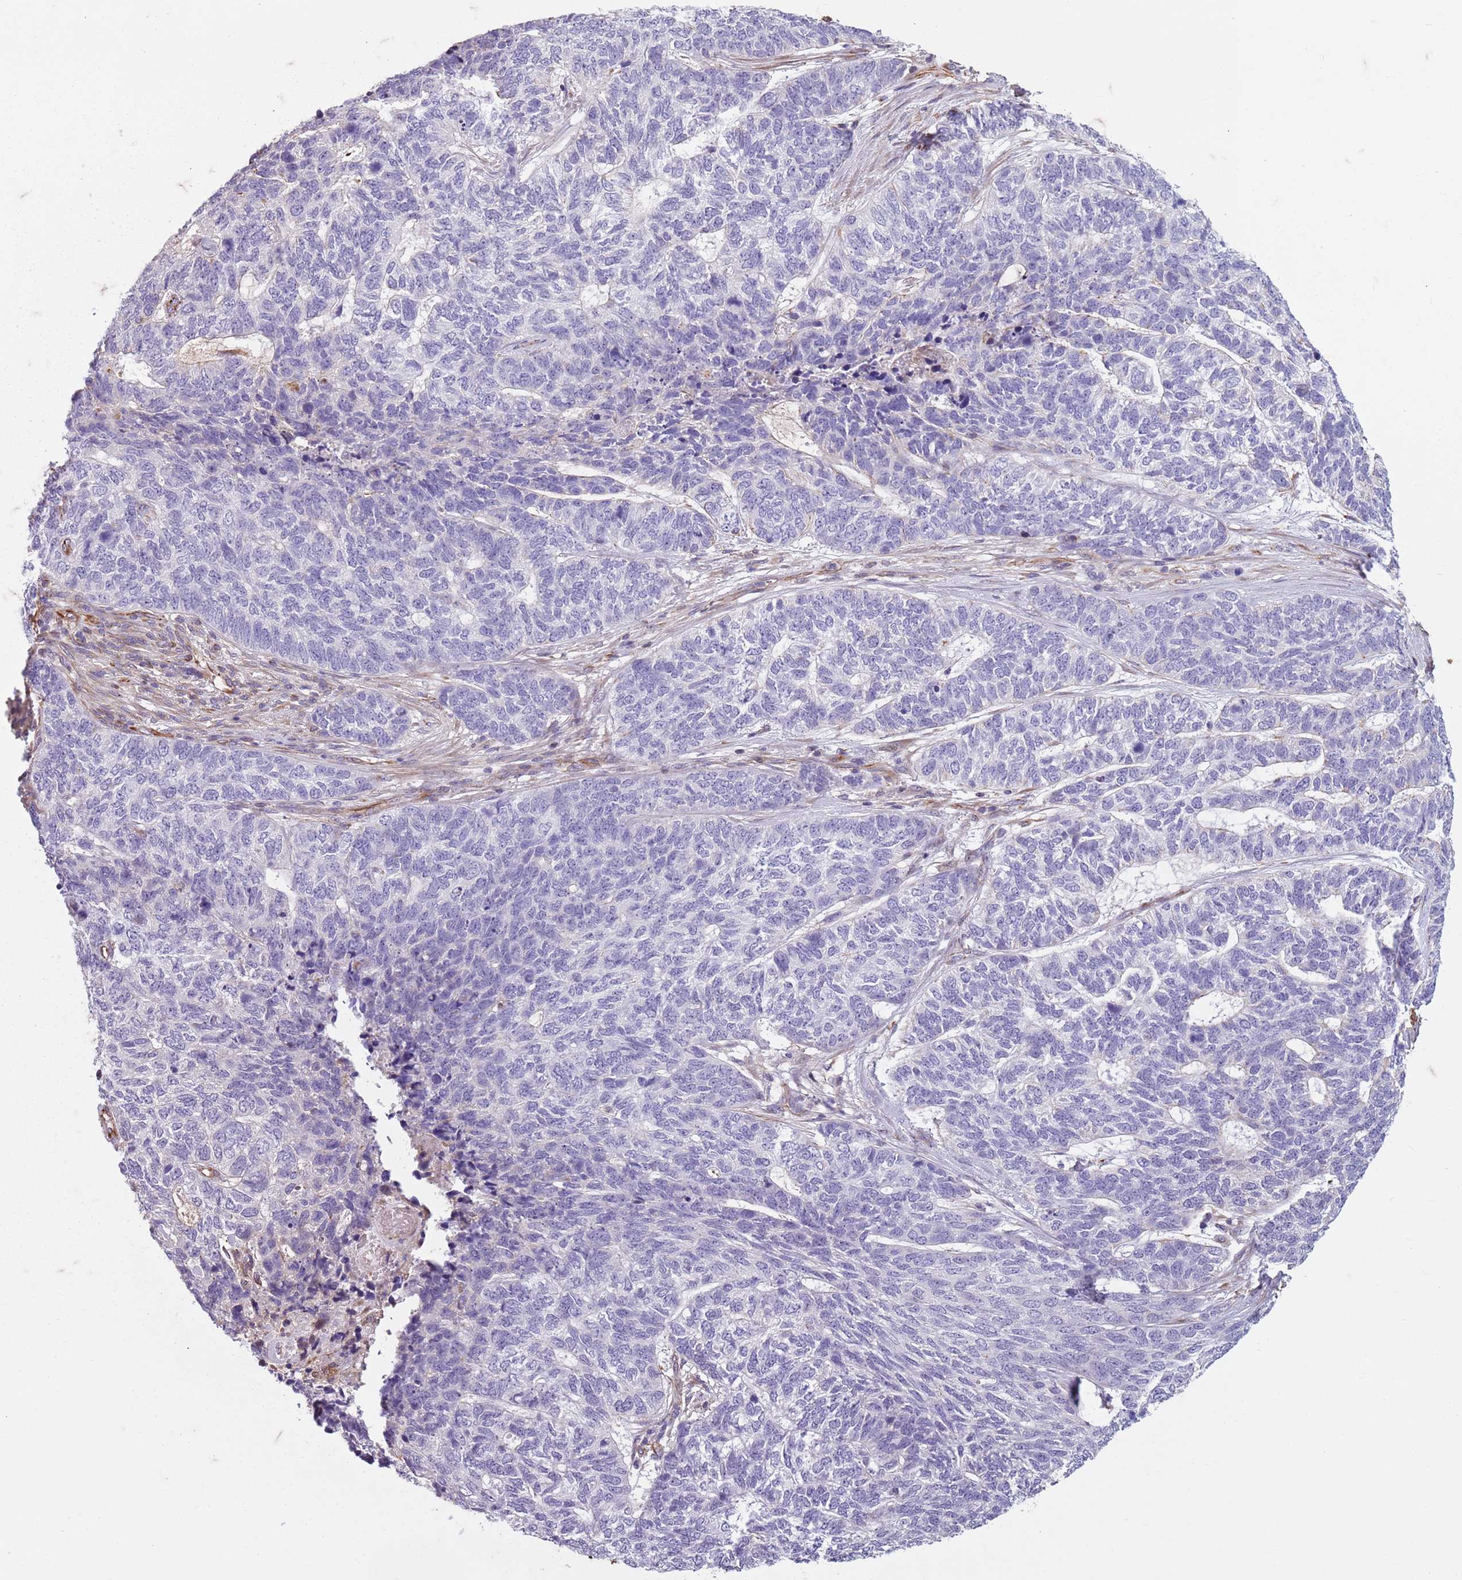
{"staining": {"intensity": "negative", "quantity": "none", "location": "none"}, "tissue": "skin cancer", "cell_type": "Tumor cells", "image_type": "cancer", "snomed": [{"axis": "morphology", "description": "Basal cell carcinoma"}, {"axis": "topography", "description": "Skin"}], "caption": "A high-resolution photomicrograph shows IHC staining of basal cell carcinoma (skin), which reveals no significant expression in tumor cells.", "gene": "TAS2R38", "patient": {"sex": "female", "age": 65}}